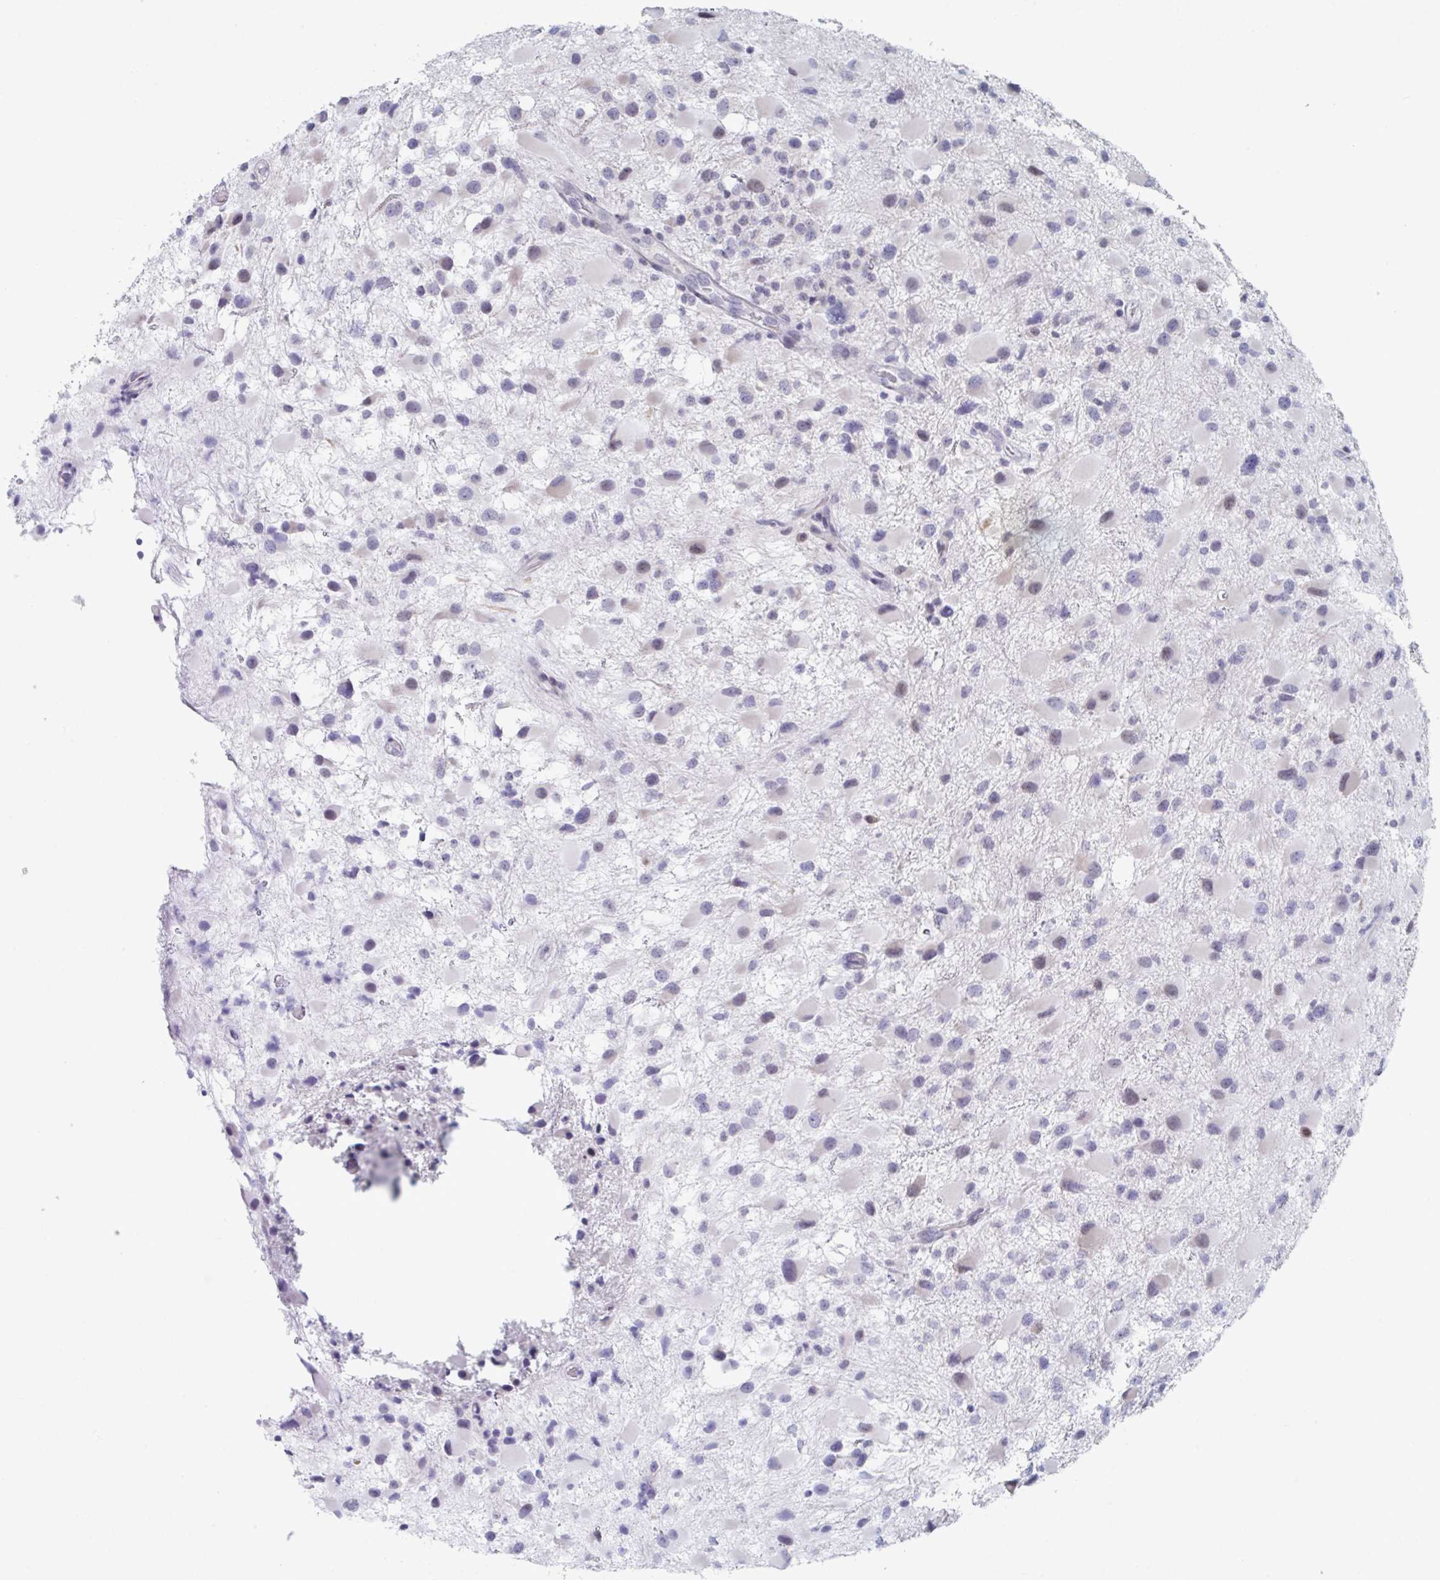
{"staining": {"intensity": "negative", "quantity": "none", "location": "none"}, "tissue": "glioma", "cell_type": "Tumor cells", "image_type": "cancer", "snomed": [{"axis": "morphology", "description": "Glioma, malignant, High grade"}, {"axis": "topography", "description": "Brain"}], "caption": "DAB immunohistochemical staining of human high-grade glioma (malignant) demonstrates no significant expression in tumor cells. (Immunohistochemistry, brightfield microscopy, high magnification).", "gene": "FOXA1", "patient": {"sex": "female", "age": 40}}